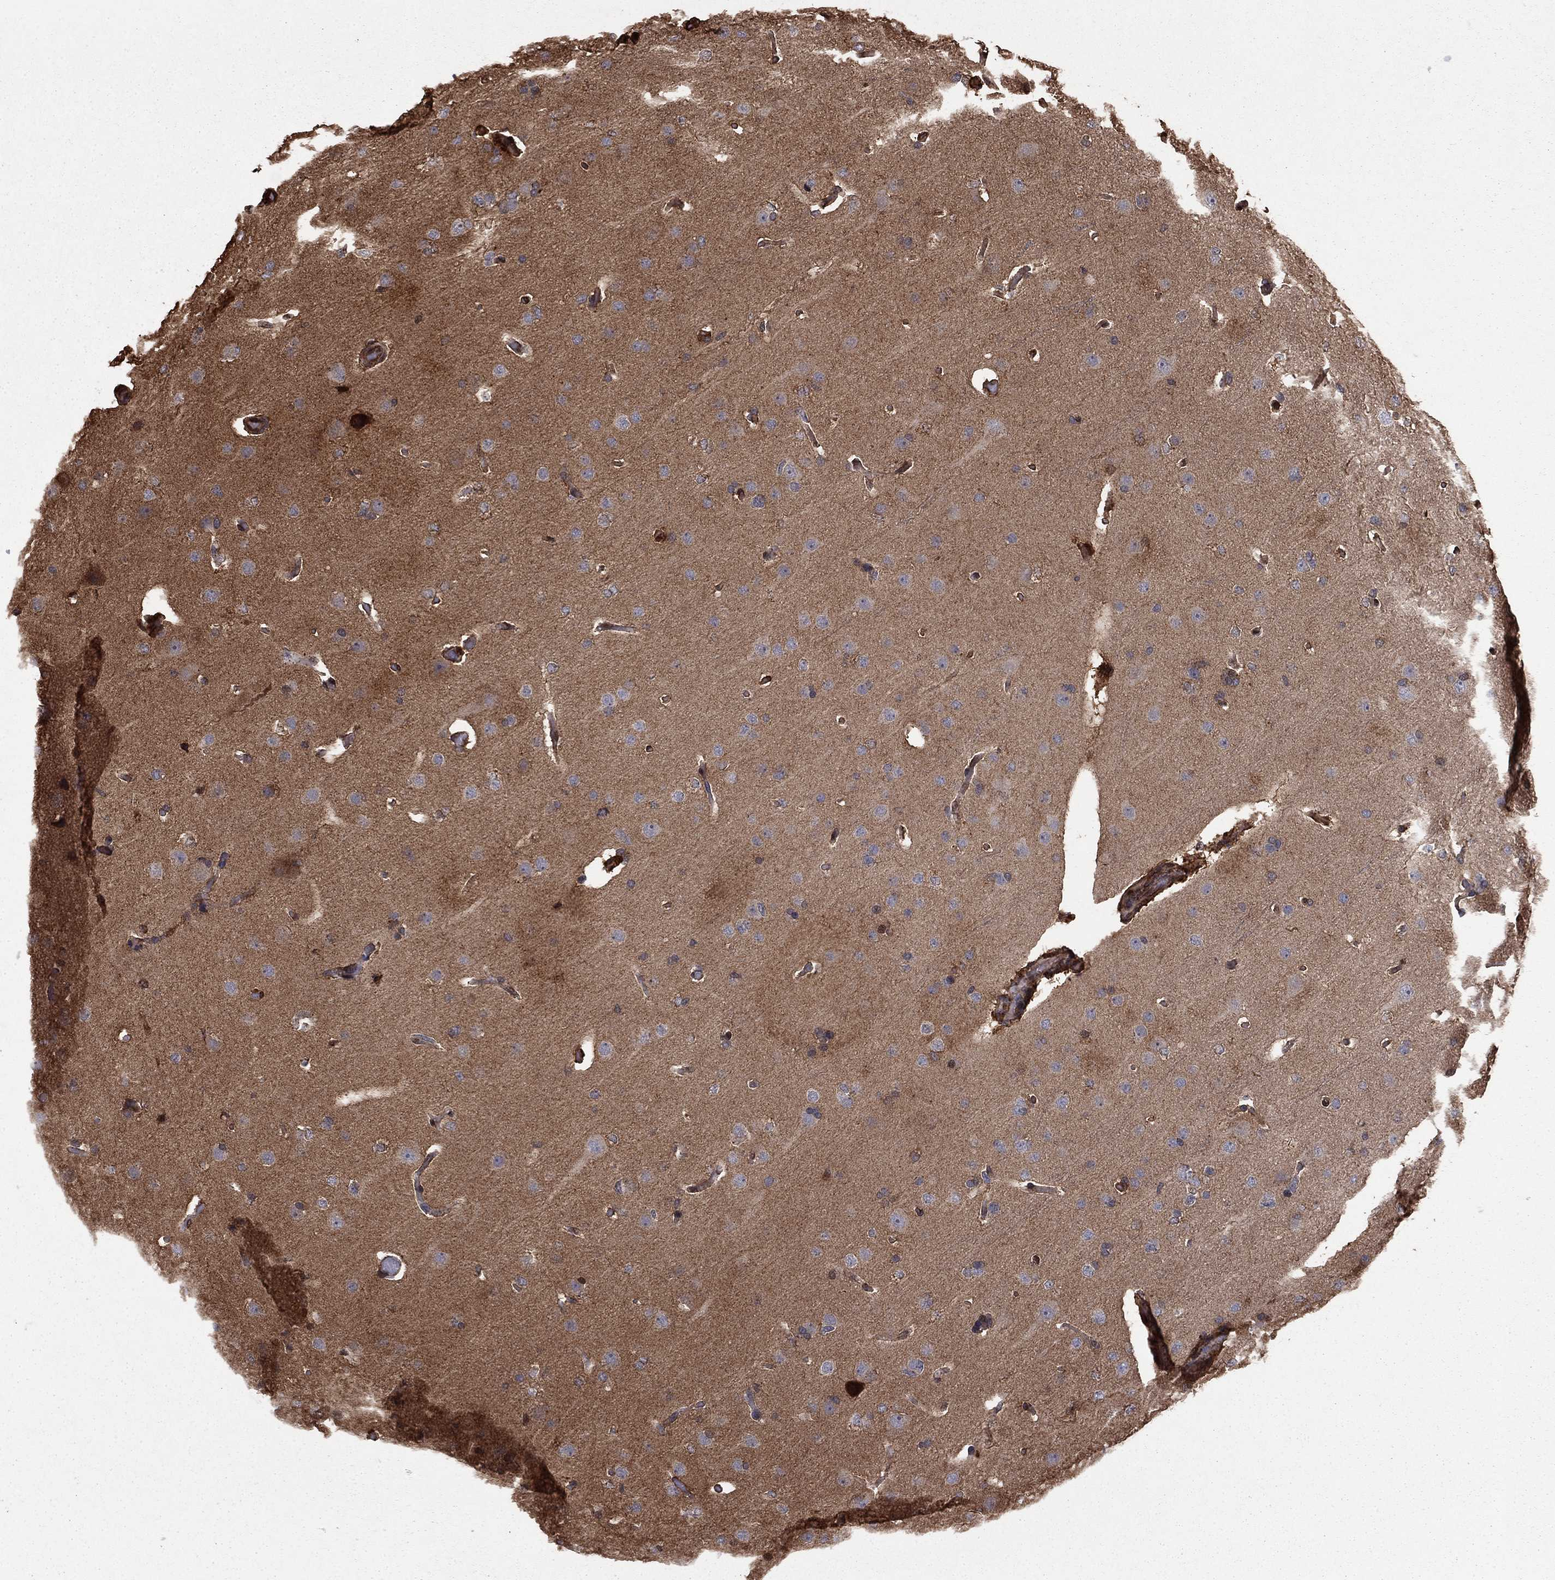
{"staining": {"intensity": "weak", "quantity": "25%-75%", "location": "cytoplasmic/membranous"}, "tissue": "glioma", "cell_type": "Tumor cells", "image_type": "cancer", "snomed": [{"axis": "morphology", "description": "Glioma, malignant, Low grade"}, {"axis": "topography", "description": "Brain"}], "caption": "An image of human malignant glioma (low-grade) stained for a protein shows weak cytoplasmic/membranous brown staining in tumor cells. The staining was performed using DAB to visualize the protein expression in brown, while the nuclei were stained in blue with hematoxylin (Magnification: 20x).", "gene": "GYG1", "patient": {"sex": "male", "age": 41}}